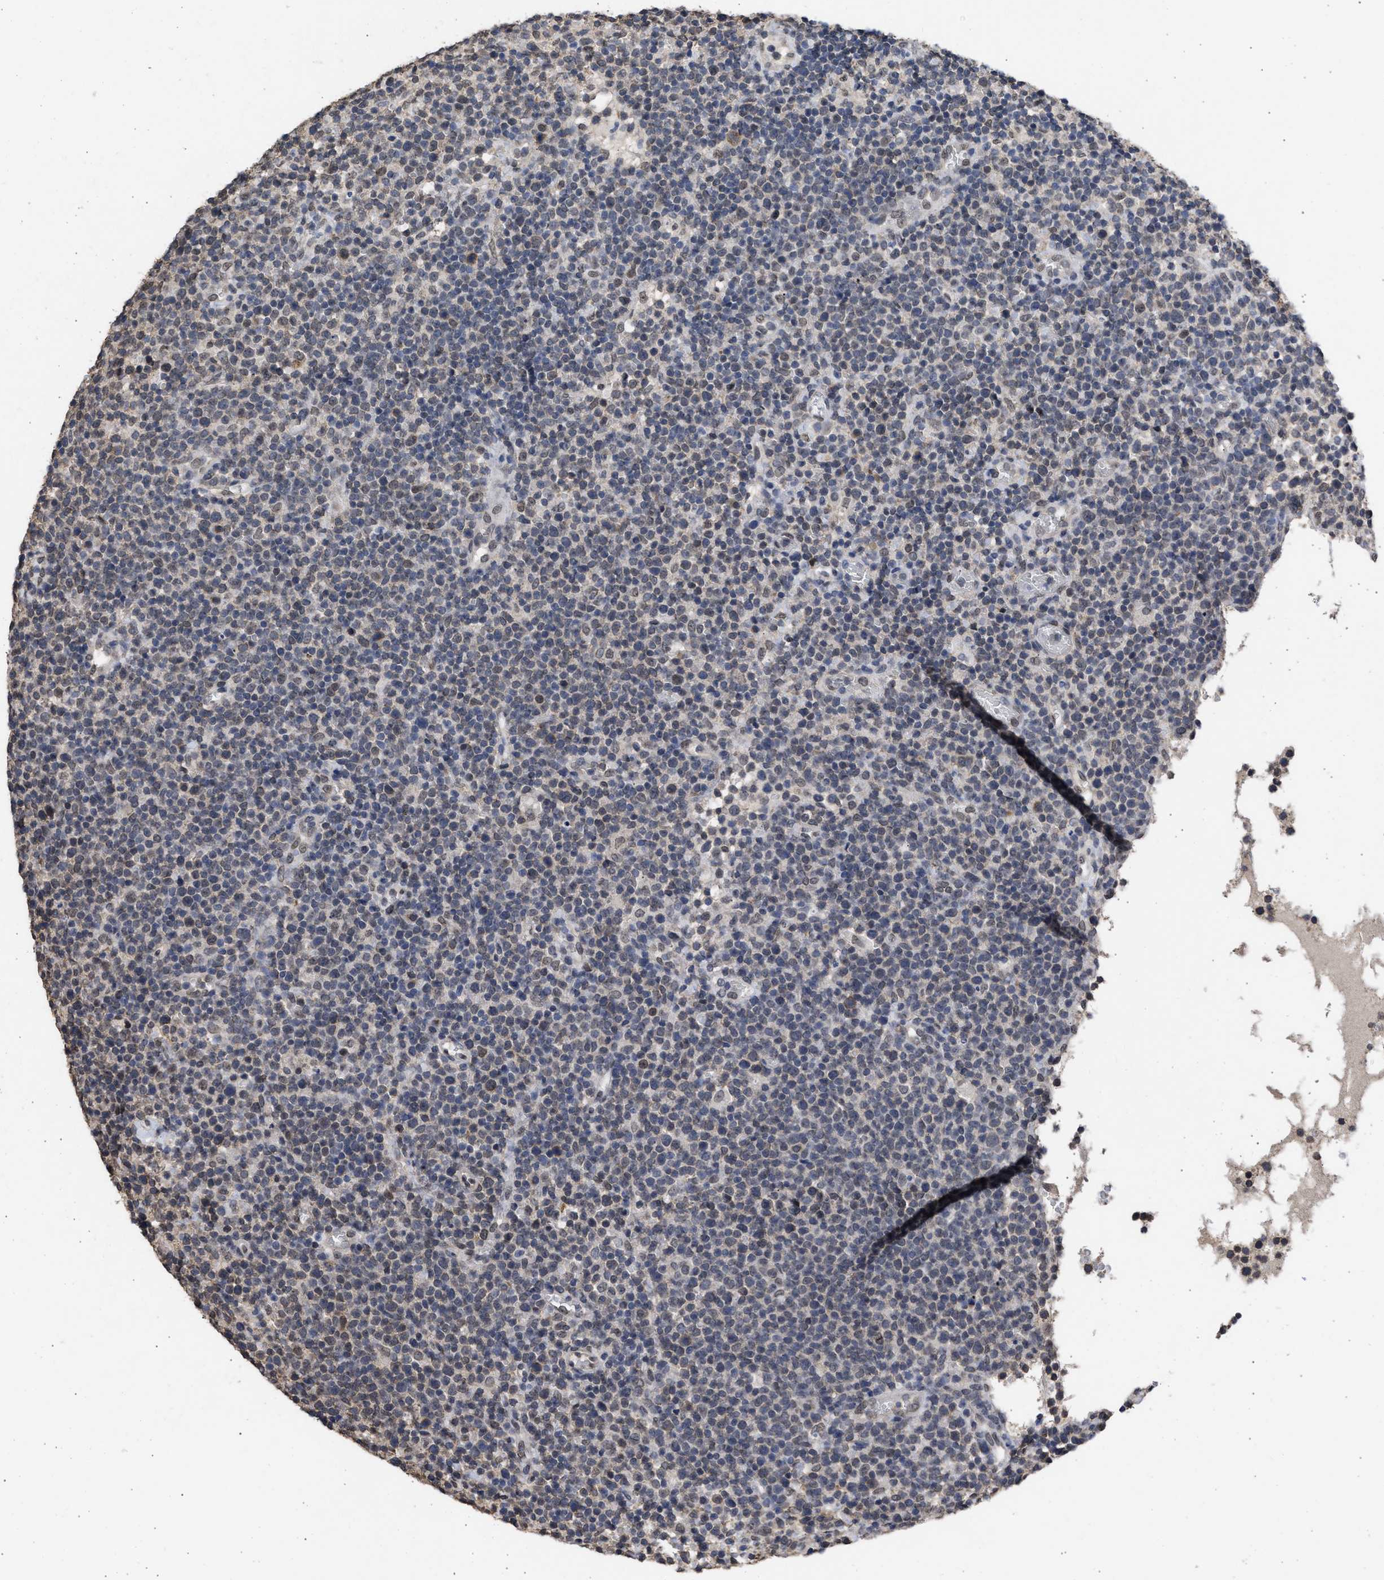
{"staining": {"intensity": "negative", "quantity": "none", "location": "none"}, "tissue": "lymphoma", "cell_type": "Tumor cells", "image_type": "cancer", "snomed": [{"axis": "morphology", "description": "Malignant lymphoma, non-Hodgkin's type, High grade"}, {"axis": "topography", "description": "Lymph node"}], "caption": "The photomicrograph shows no staining of tumor cells in lymphoma. Nuclei are stained in blue.", "gene": "NUP35", "patient": {"sex": "male", "age": 61}}